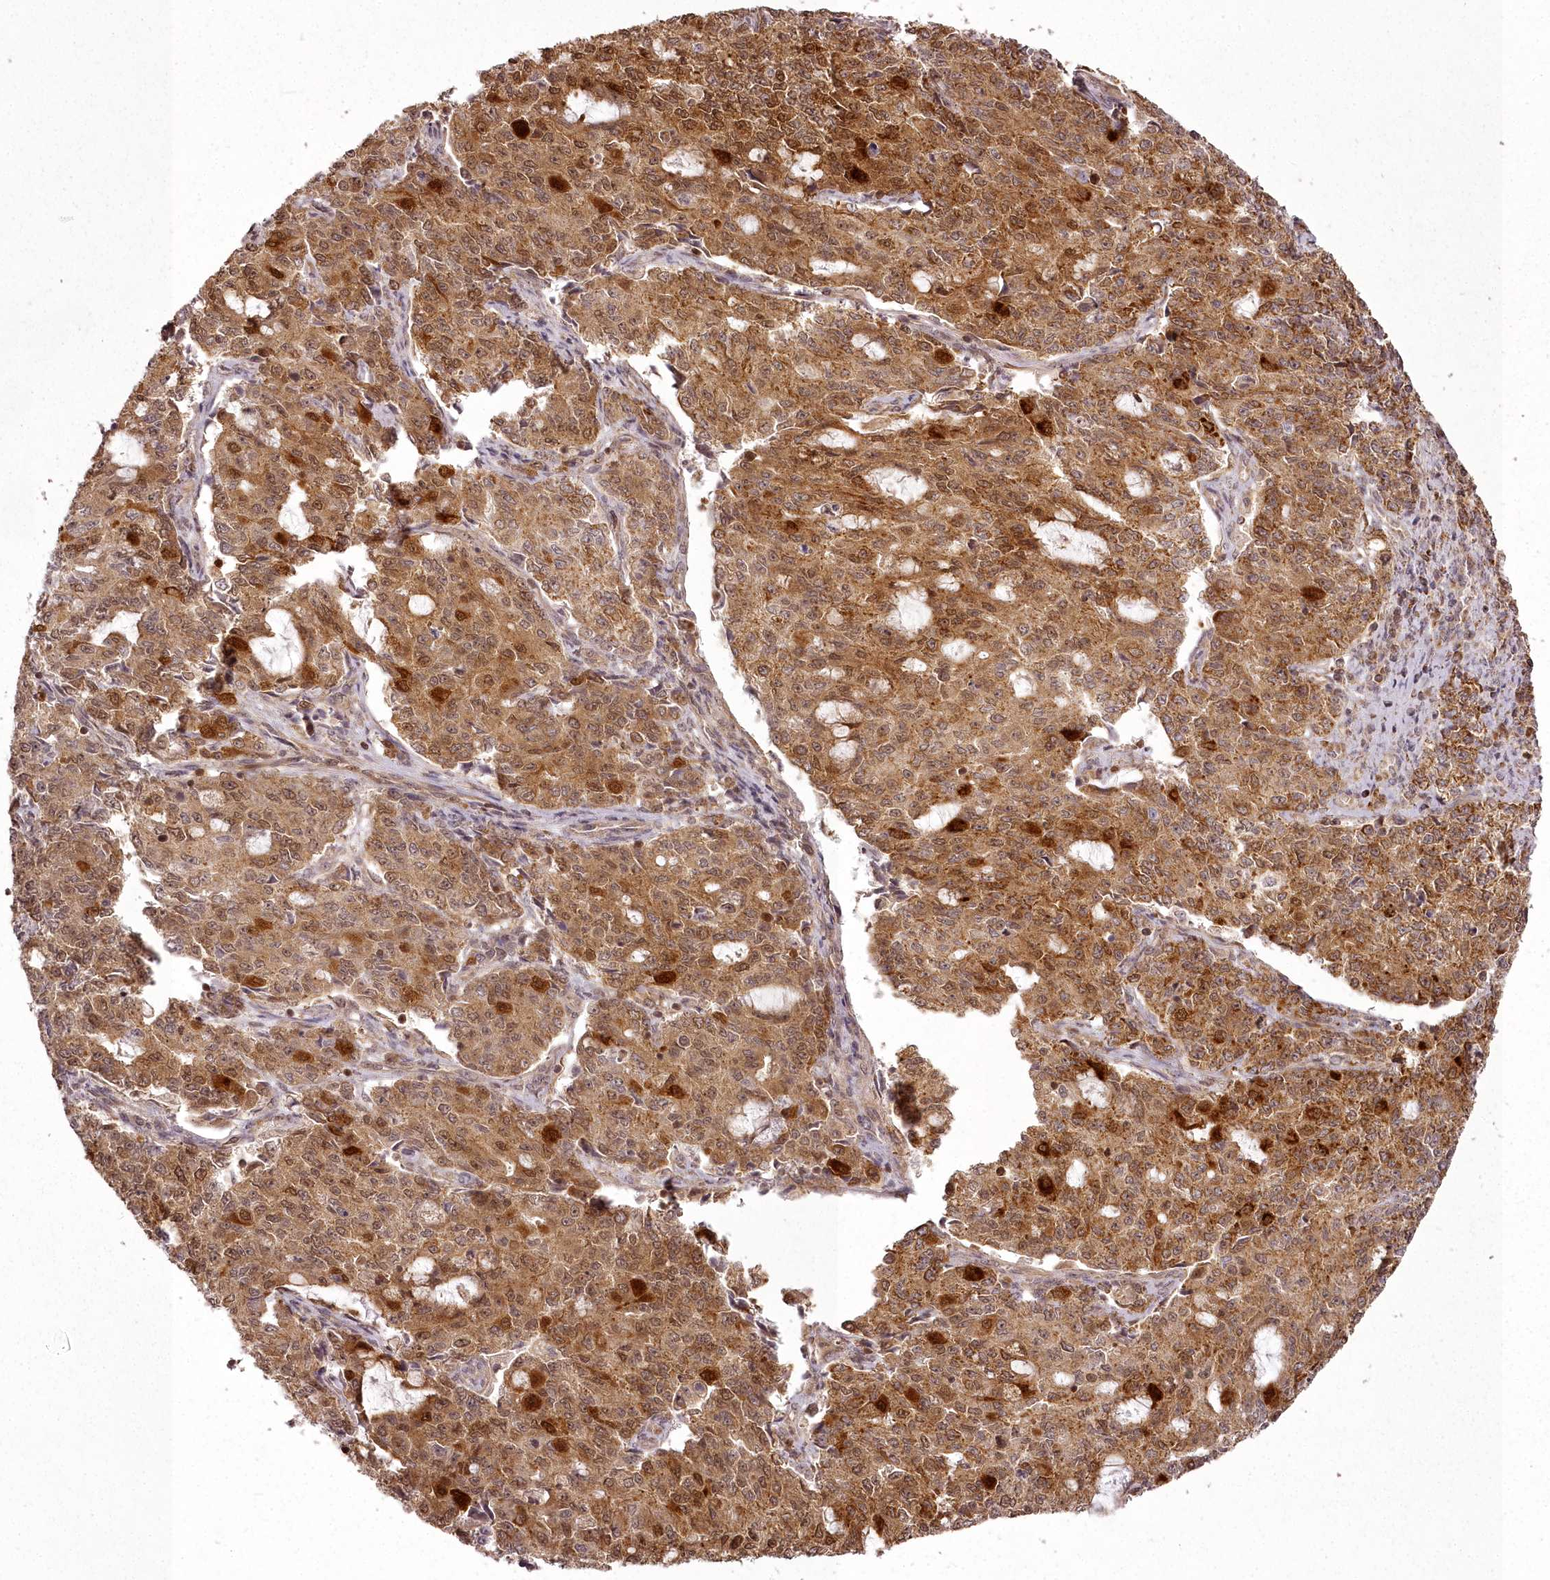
{"staining": {"intensity": "moderate", "quantity": "25%-75%", "location": "cytoplasmic/membranous,nuclear"}, "tissue": "endometrial cancer", "cell_type": "Tumor cells", "image_type": "cancer", "snomed": [{"axis": "morphology", "description": "Adenocarcinoma, NOS"}, {"axis": "topography", "description": "Endometrium"}], "caption": "Tumor cells demonstrate medium levels of moderate cytoplasmic/membranous and nuclear positivity in about 25%-75% of cells in human adenocarcinoma (endometrial).", "gene": "CHCHD2", "patient": {"sex": "female", "age": 50}}